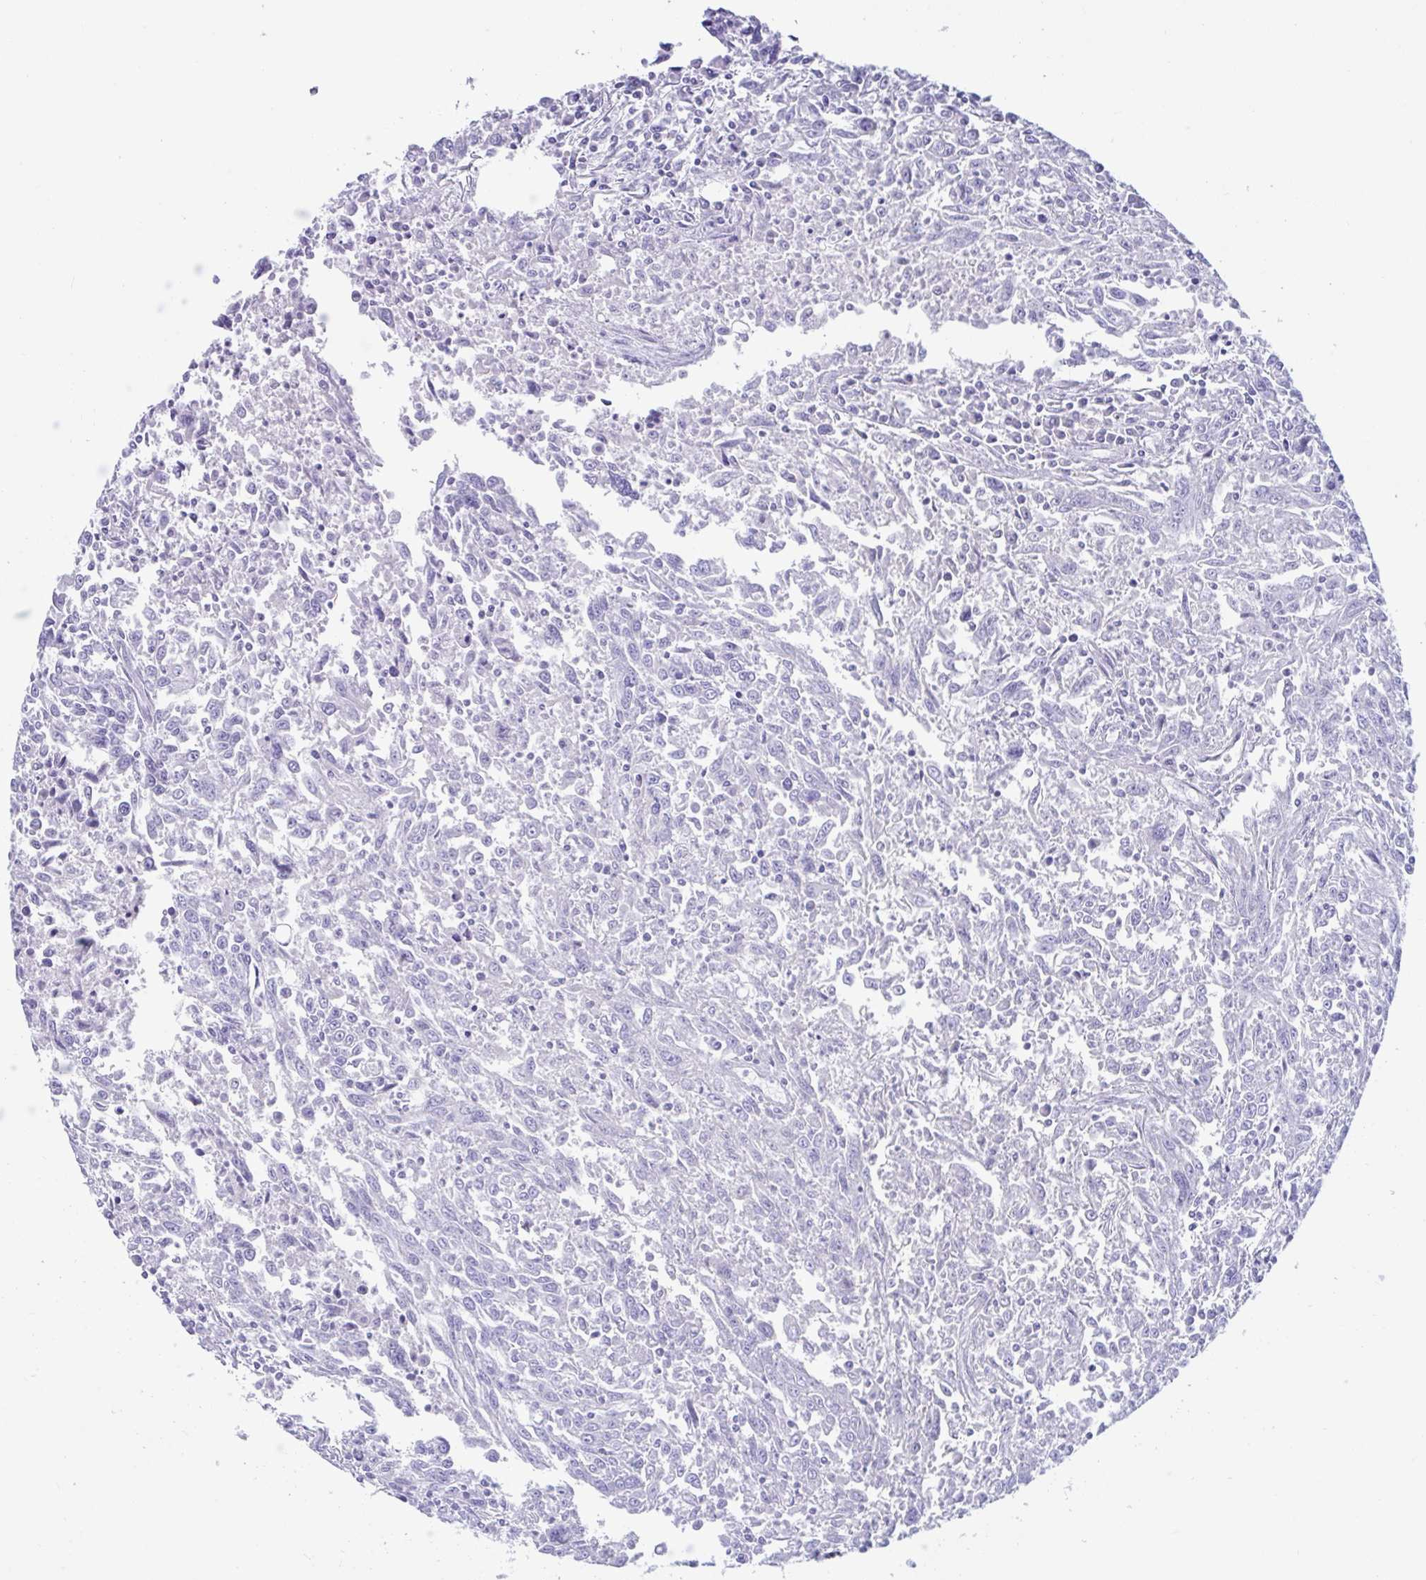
{"staining": {"intensity": "negative", "quantity": "none", "location": "none"}, "tissue": "breast cancer", "cell_type": "Tumor cells", "image_type": "cancer", "snomed": [{"axis": "morphology", "description": "Duct carcinoma"}, {"axis": "topography", "description": "Breast"}], "caption": "DAB immunohistochemical staining of human infiltrating ductal carcinoma (breast) reveals no significant expression in tumor cells. Nuclei are stained in blue.", "gene": "TTC30B", "patient": {"sex": "female", "age": 50}}